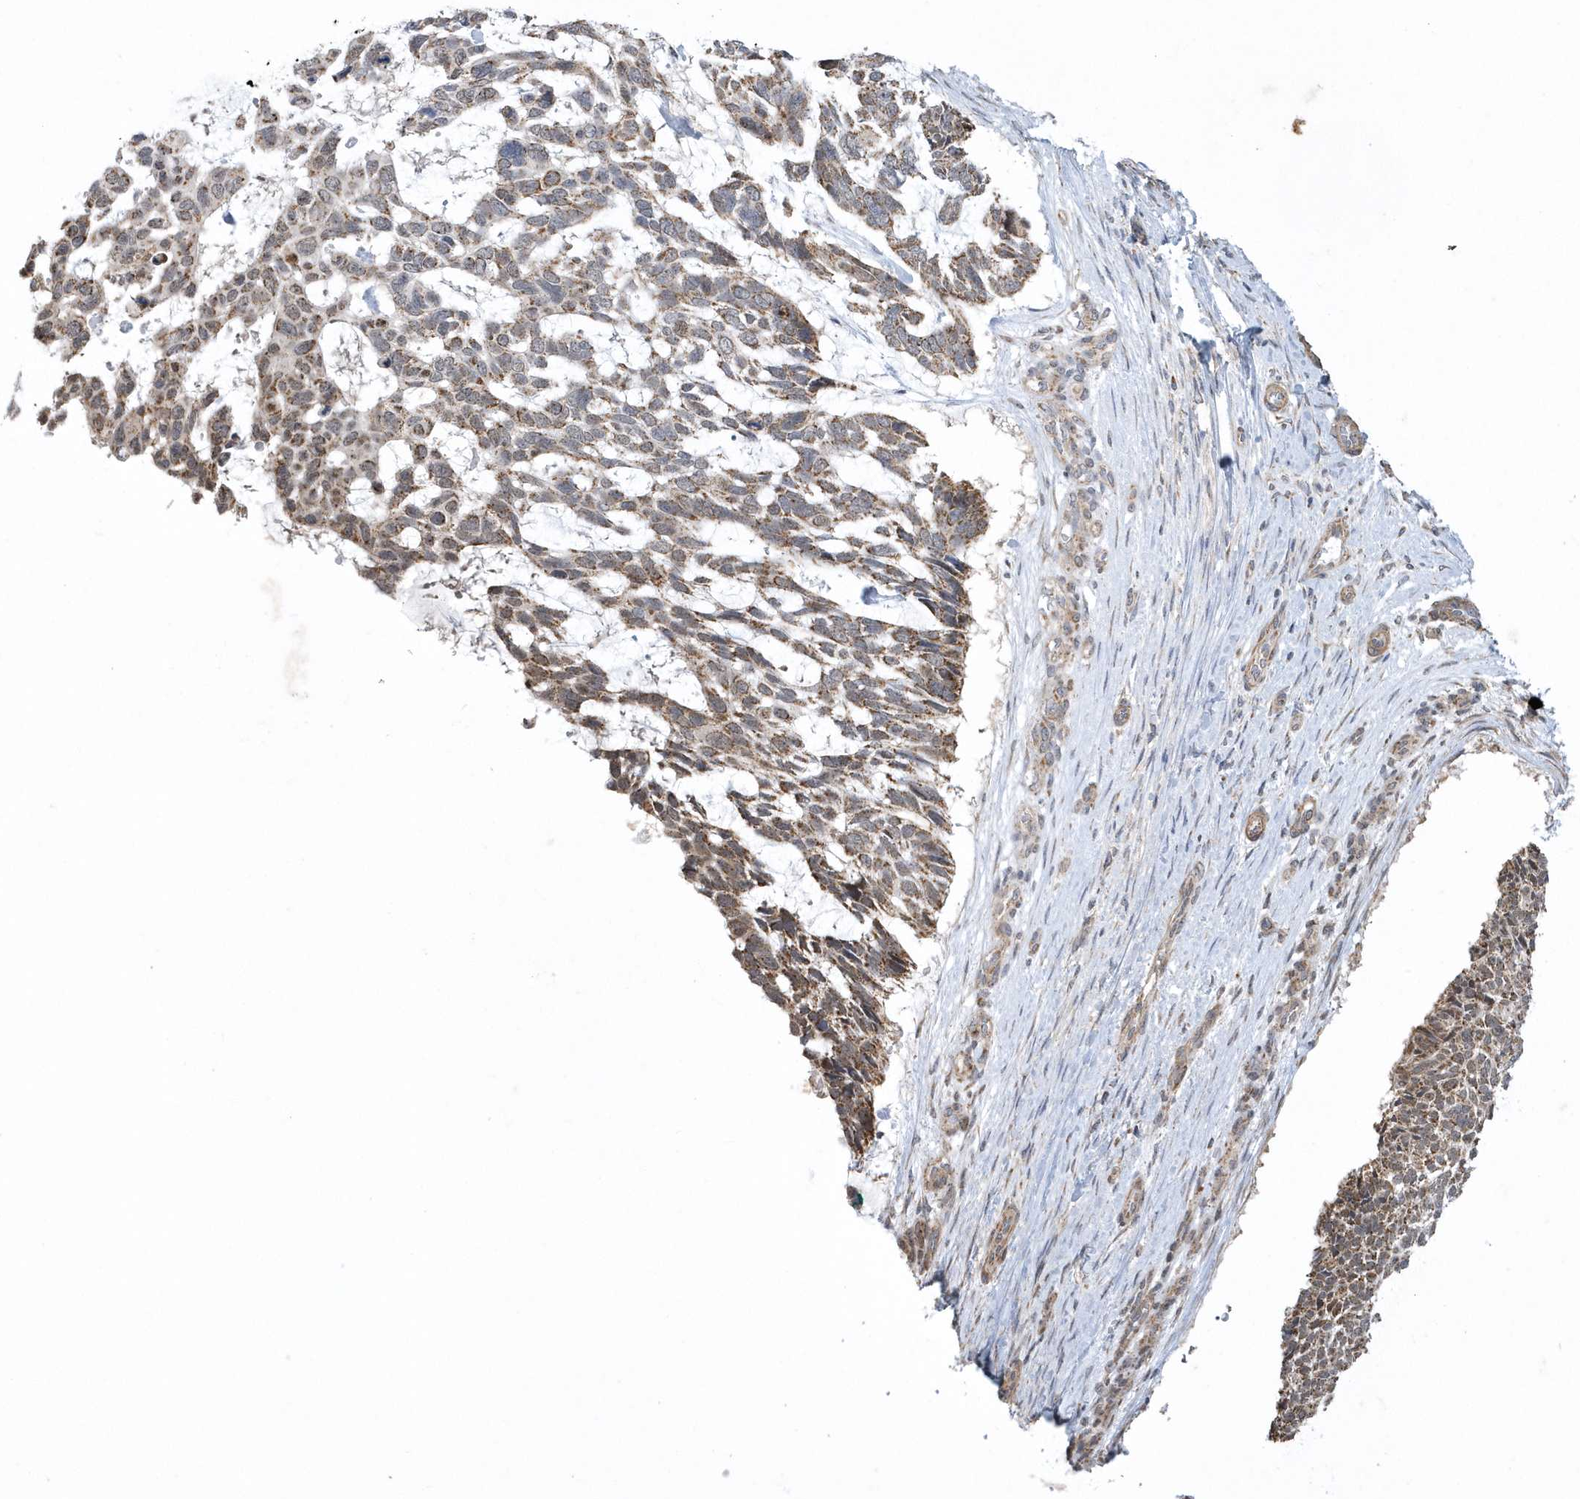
{"staining": {"intensity": "moderate", "quantity": ">75%", "location": "cytoplasmic/membranous"}, "tissue": "skin cancer", "cell_type": "Tumor cells", "image_type": "cancer", "snomed": [{"axis": "morphology", "description": "Basal cell carcinoma"}, {"axis": "topography", "description": "Skin"}], "caption": "The histopathology image reveals immunohistochemical staining of skin cancer (basal cell carcinoma). There is moderate cytoplasmic/membranous positivity is present in about >75% of tumor cells. (DAB IHC with brightfield microscopy, high magnification).", "gene": "SLX9", "patient": {"sex": "male", "age": 88}}